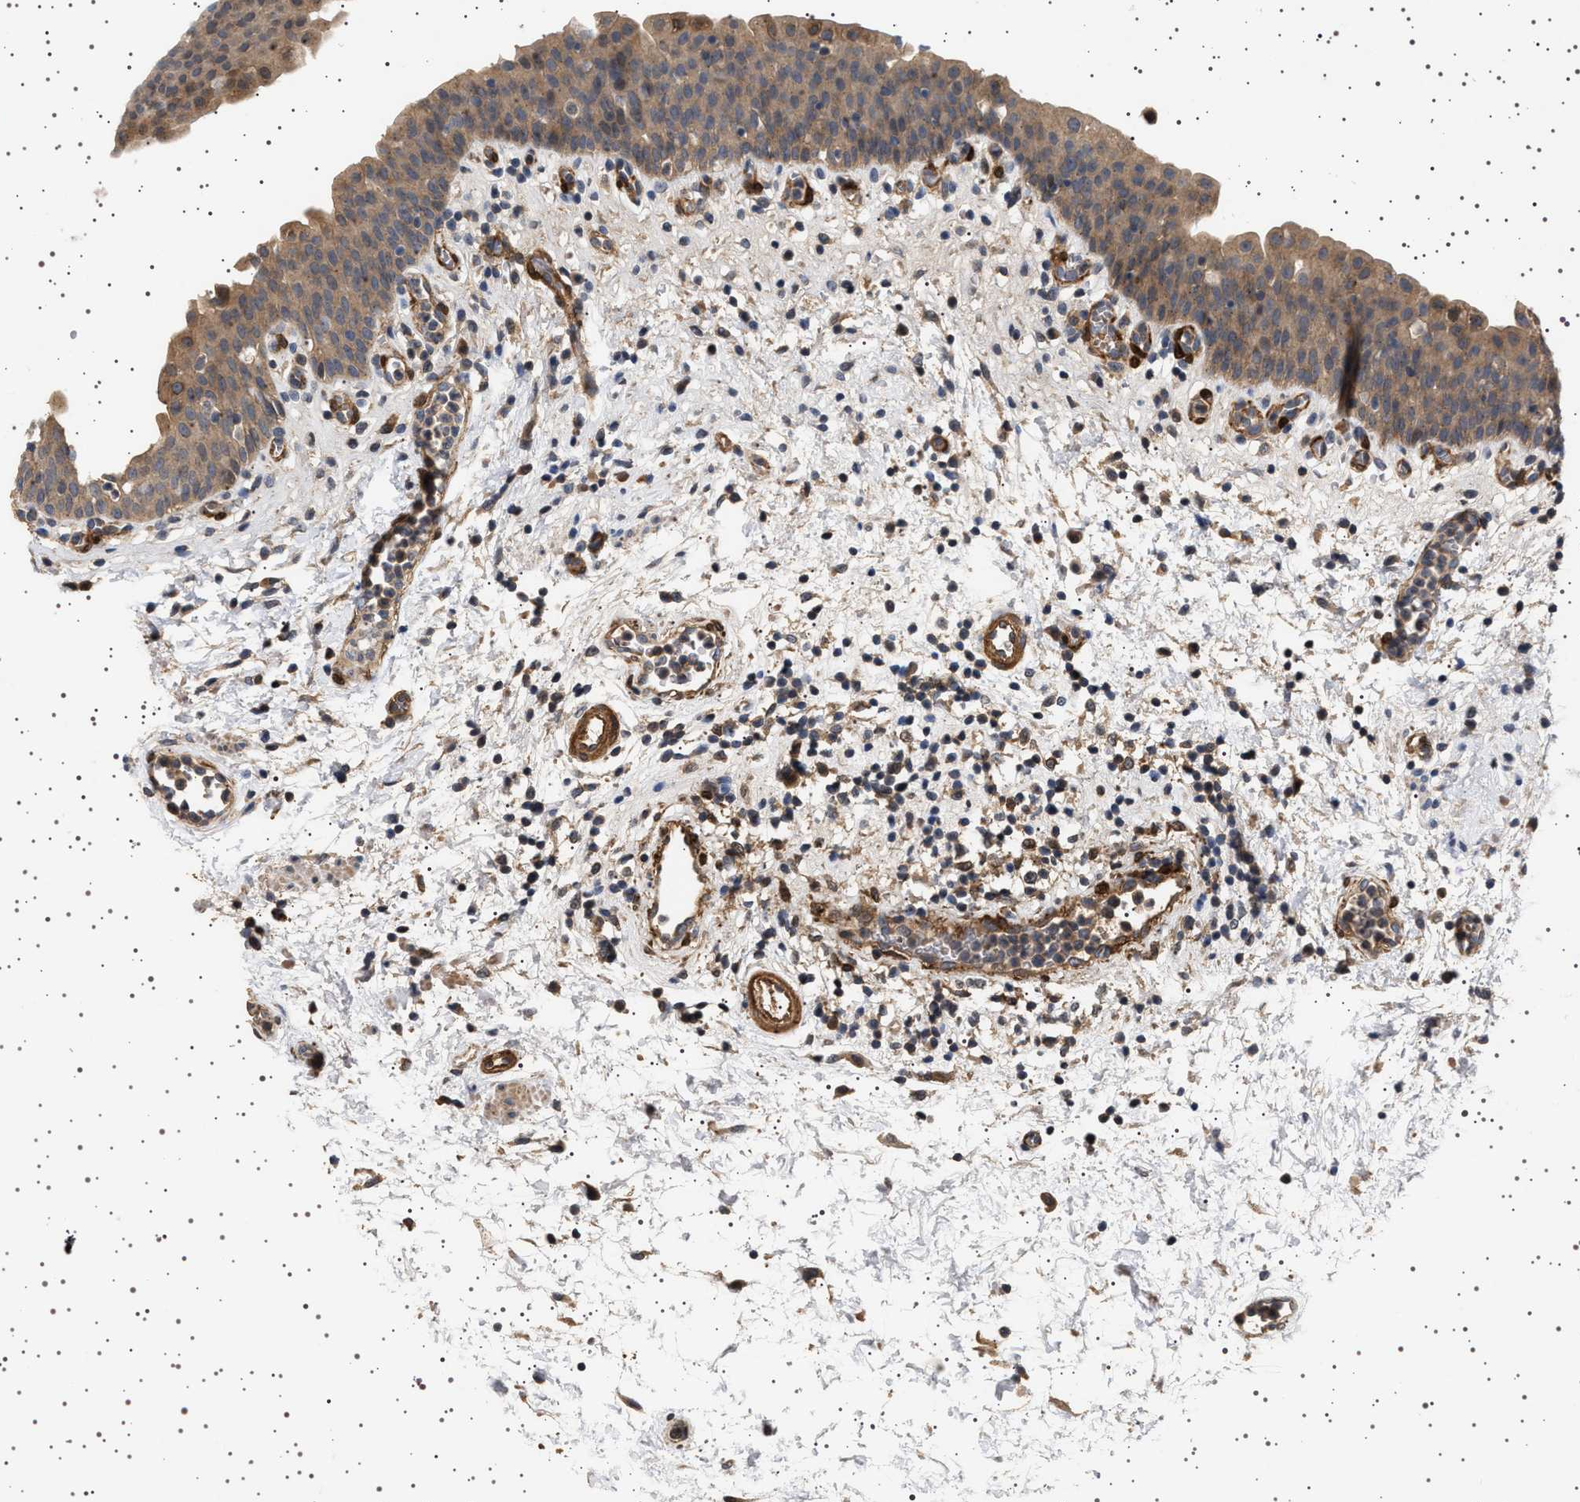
{"staining": {"intensity": "weak", "quantity": ">75%", "location": "cytoplasmic/membranous"}, "tissue": "urinary bladder", "cell_type": "Urothelial cells", "image_type": "normal", "snomed": [{"axis": "morphology", "description": "Normal tissue, NOS"}, {"axis": "topography", "description": "Urinary bladder"}], "caption": "The immunohistochemical stain highlights weak cytoplasmic/membranous staining in urothelial cells of unremarkable urinary bladder. (Stains: DAB in brown, nuclei in blue, Microscopy: brightfield microscopy at high magnification).", "gene": "GUCY1B1", "patient": {"sex": "male", "age": 37}}